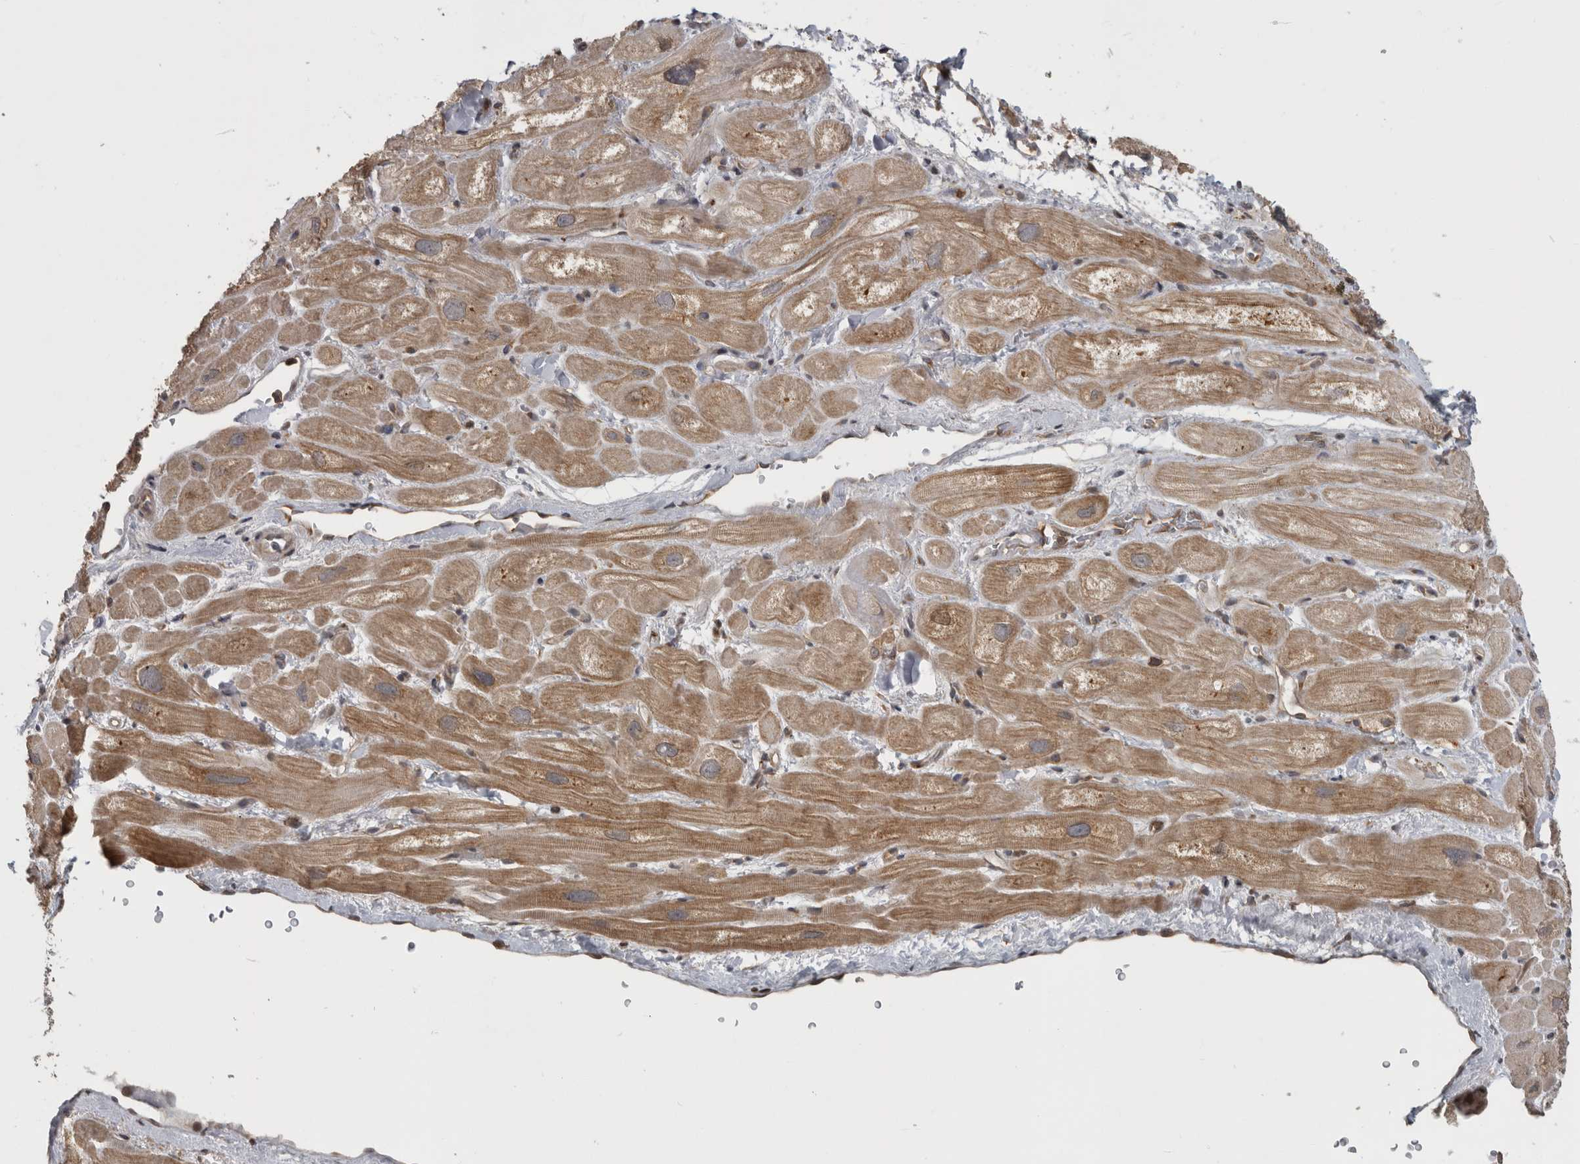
{"staining": {"intensity": "moderate", "quantity": "<25%", "location": "cytoplasmic/membranous"}, "tissue": "heart muscle", "cell_type": "Cardiomyocytes", "image_type": "normal", "snomed": [{"axis": "morphology", "description": "Normal tissue, NOS"}, {"axis": "topography", "description": "Heart"}], "caption": "The image demonstrates immunohistochemical staining of normal heart muscle. There is moderate cytoplasmic/membranous positivity is appreciated in about <25% of cardiomyocytes.", "gene": "ATXN2", "patient": {"sex": "male", "age": 49}}